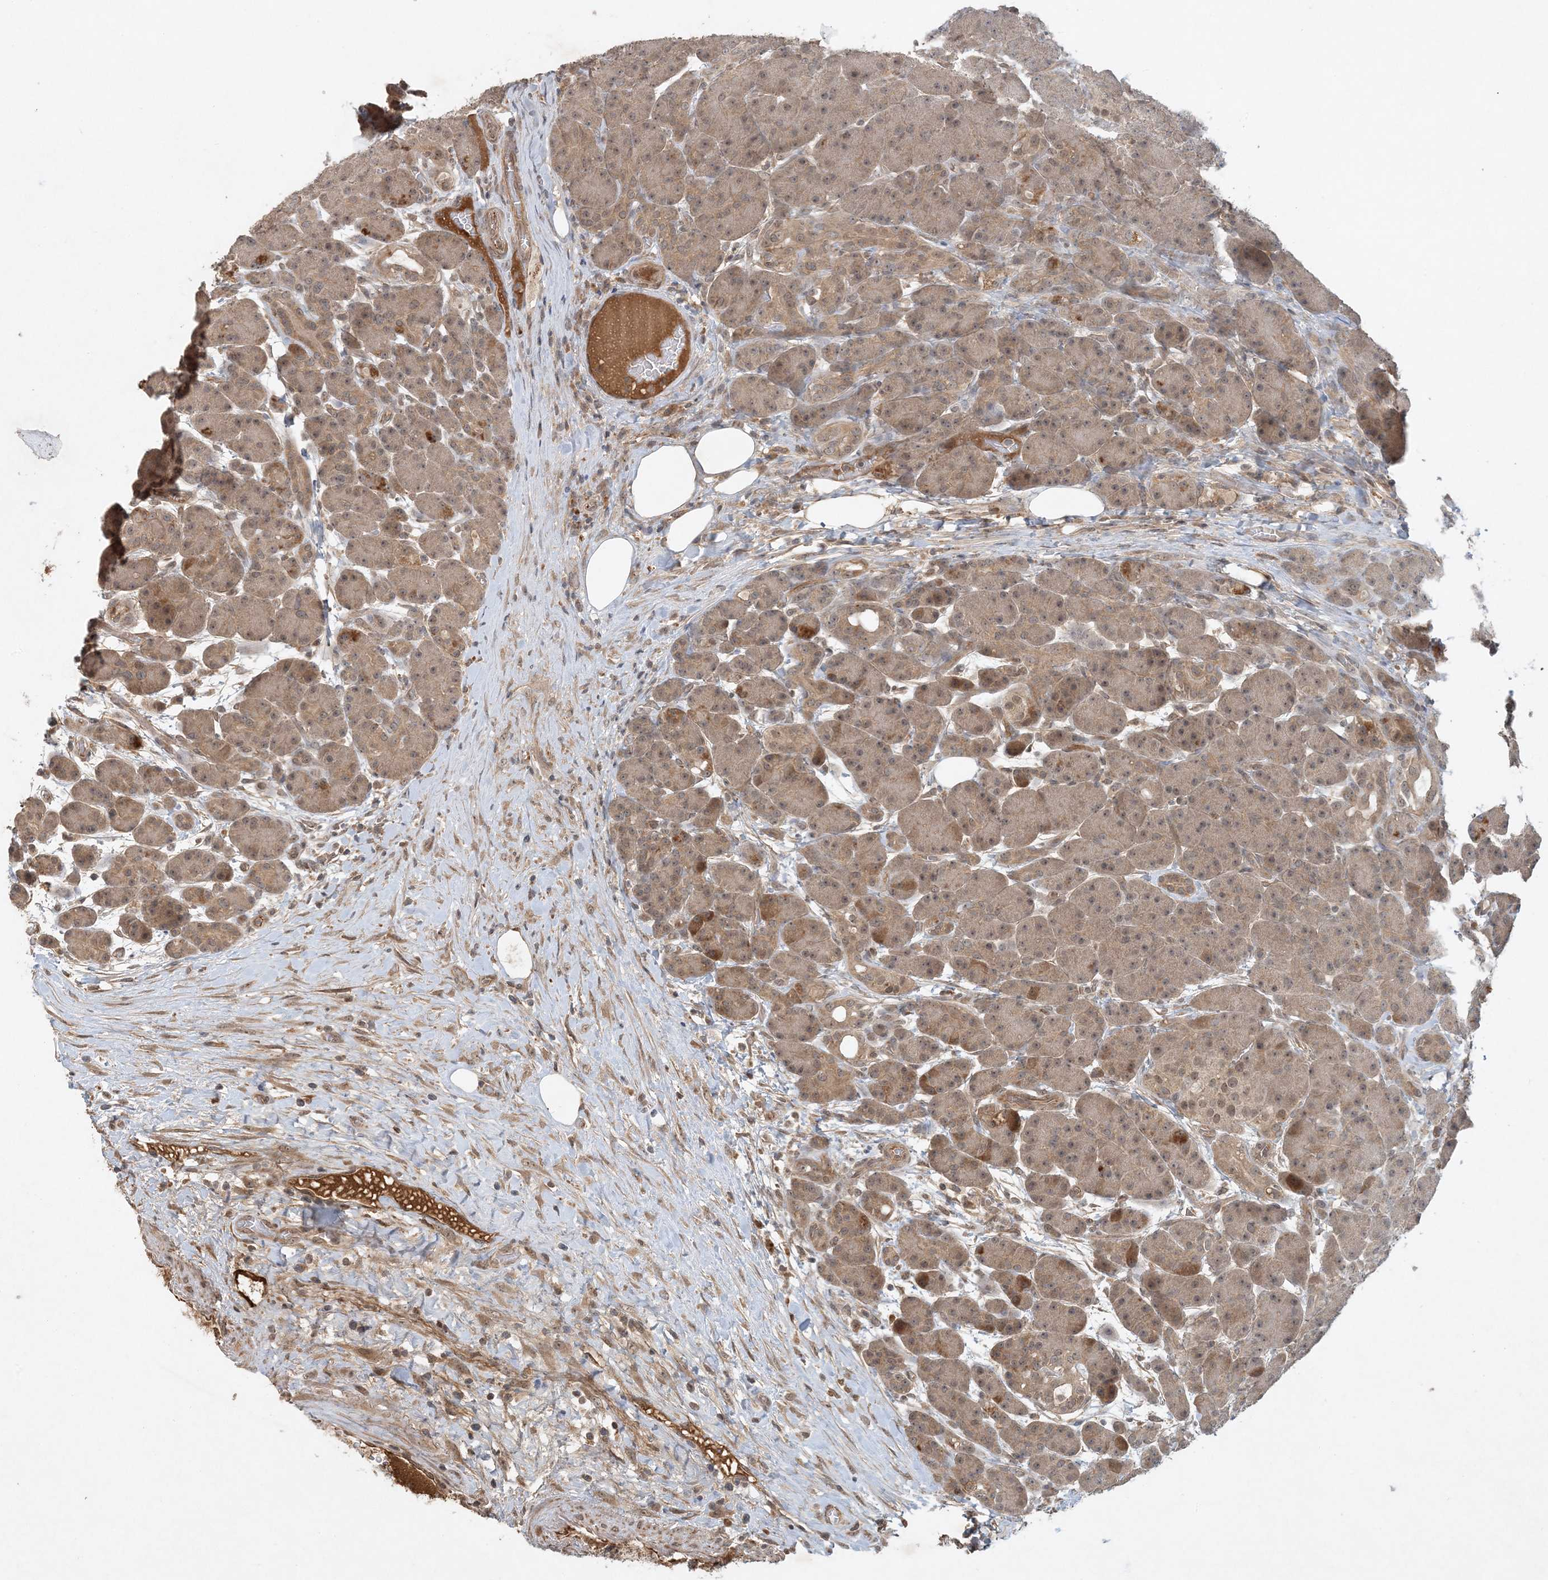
{"staining": {"intensity": "moderate", "quantity": ">75%", "location": "cytoplasmic/membranous"}, "tissue": "pancreas", "cell_type": "Exocrine glandular cells", "image_type": "normal", "snomed": [{"axis": "morphology", "description": "Normal tissue, NOS"}, {"axis": "topography", "description": "Pancreas"}], "caption": "Protein expression analysis of normal human pancreas reveals moderate cytoplasmic/membranous expression in about >75% of exocrine glandular cells.", "gene": "ZCCHC4", "patient": {"sex": "male", "age": 63}}